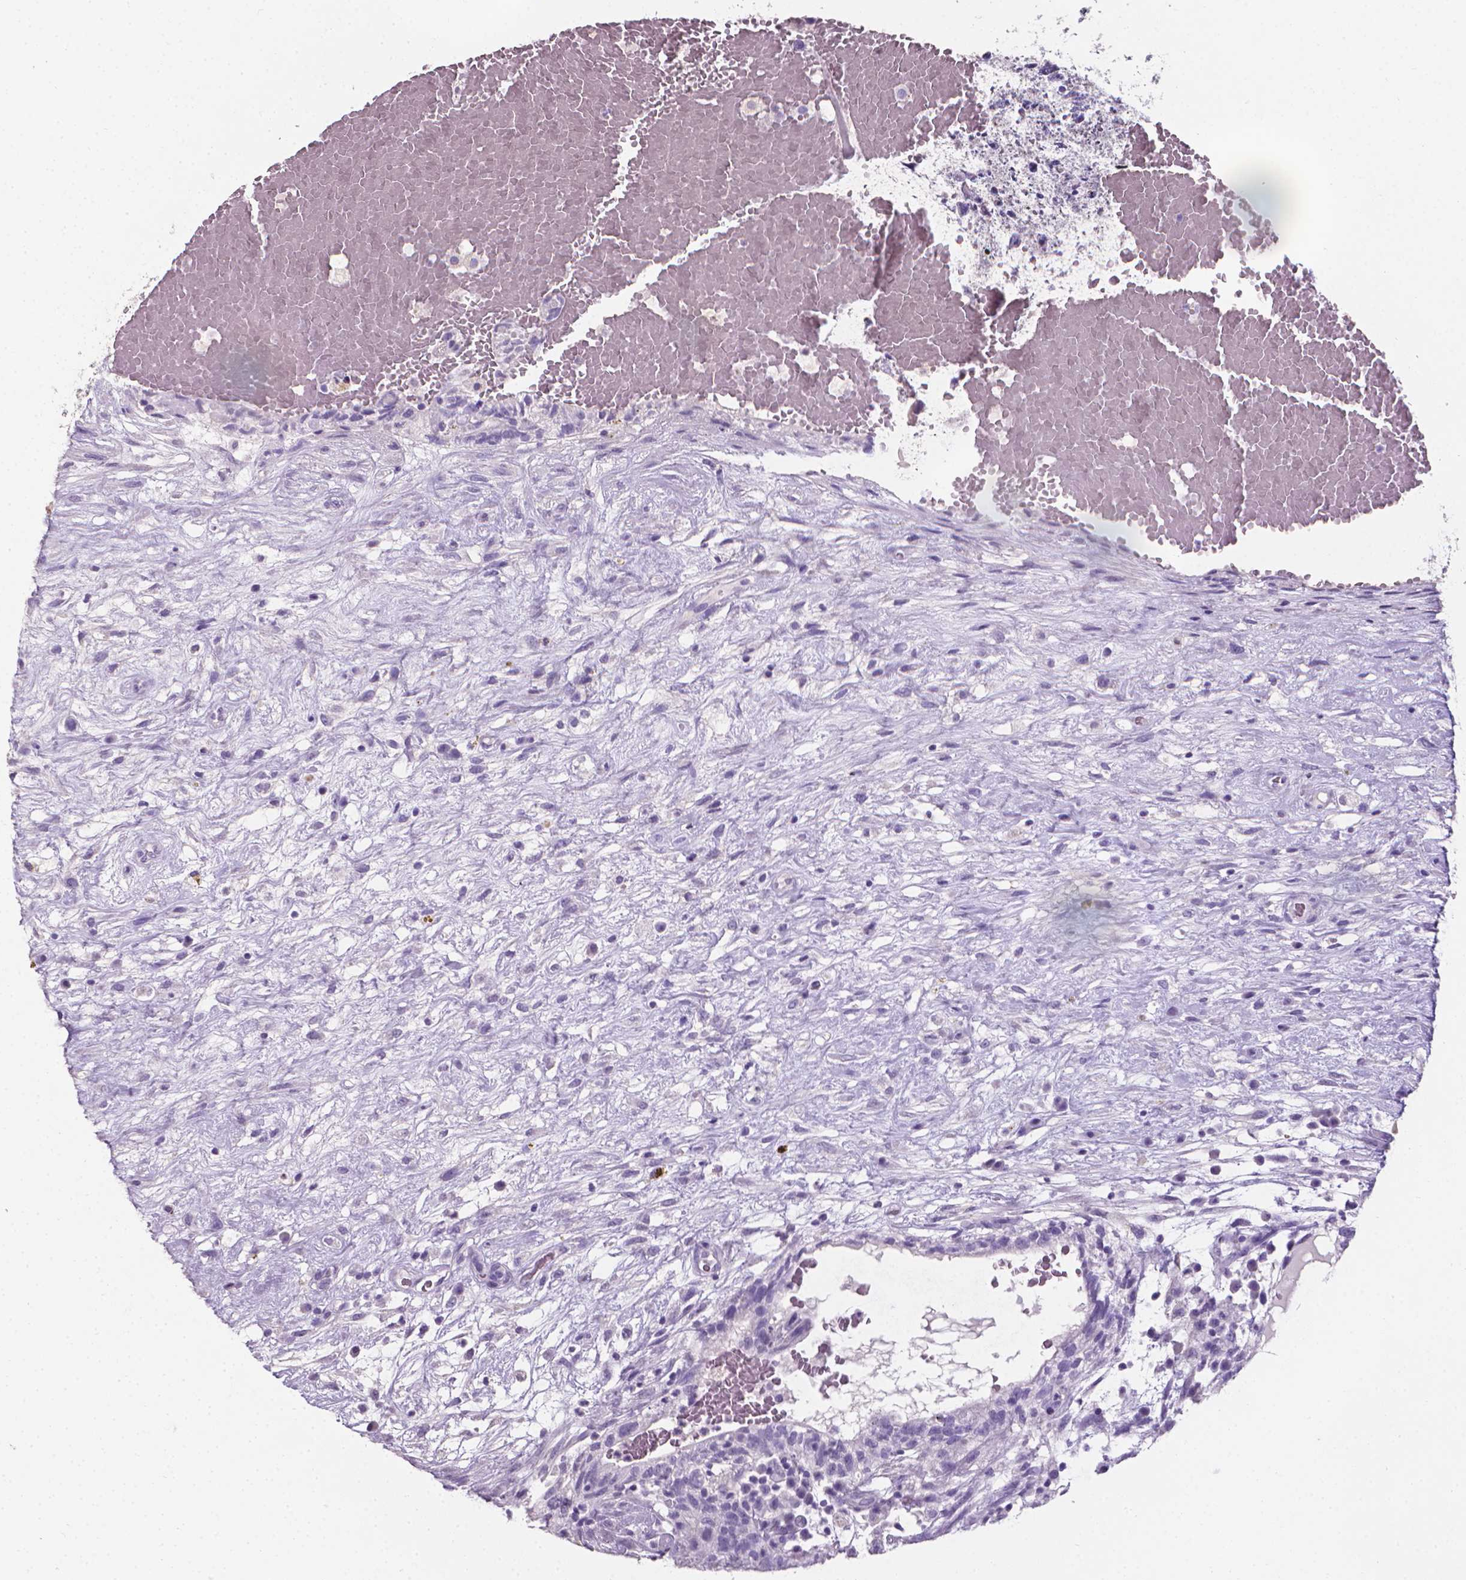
{"staining": {"intensity": "negative", "quantity": "none", "location": "none"}, "tissue": "testis cancer", "cell_type": "Tumor cells", "image_type": "cancer", "snomed": [{"axis": "morphology", "description": "Normal tissue, NOS"}, {"axis": "morphology", "description": "Carcinoma, Embryonal, NOS"}, {"axis": "topography", "description": "Testis"}], "caption": "This histopathology image is of testis cancer stained with IHC to label a protein in brown with the nuclei are counter-stained blue. There is no expression in tumor cells. The staining is performed using DAB brown chromogen with nuclei counter-stained in using hematoxylin.", "gene": "XPNPEP2", "patient": {"sex": "male", "age": 32}}